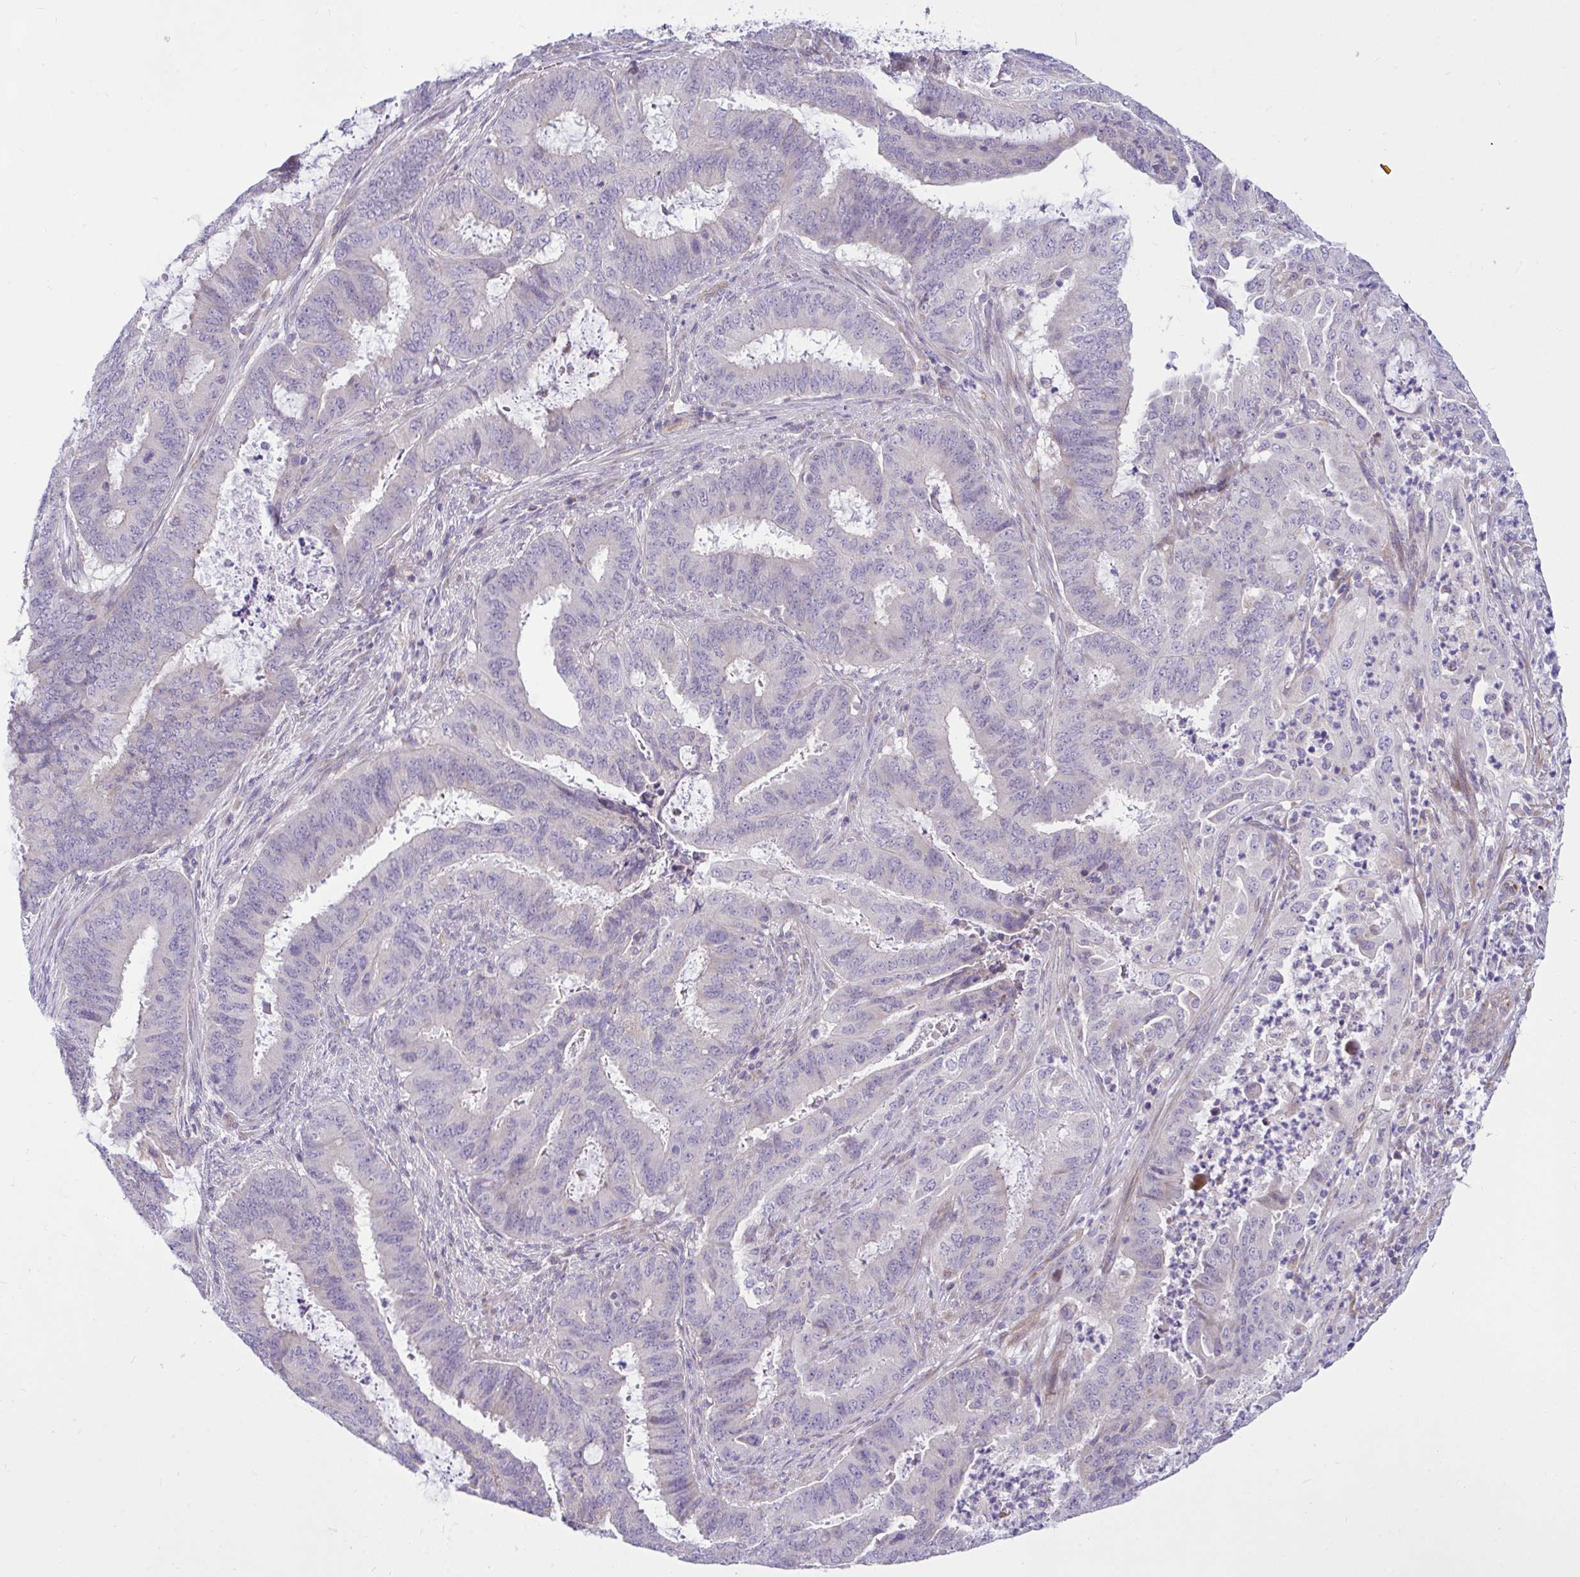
{"staining": {"intensity": "negative", "quantity": "none", "location": "none"}, "tissue": "endometrial cancer", "cell_type": "Tumor cells", "image_type": "cancer", "snomed": [{"axis": "morphology", "description": "Adenocarcinoma, NOS"}, {"axis": "topography", "description": "Endometrium"}], "caption": "This image is of endometrial cancer stained with immunohistochemistry (IHC) to label a protein in brown with the nuclei are counter-stained blue. There is no positivity in tumor cells.", "gene": "CEP63", "patient": {"sex": "female", "age": 51}}